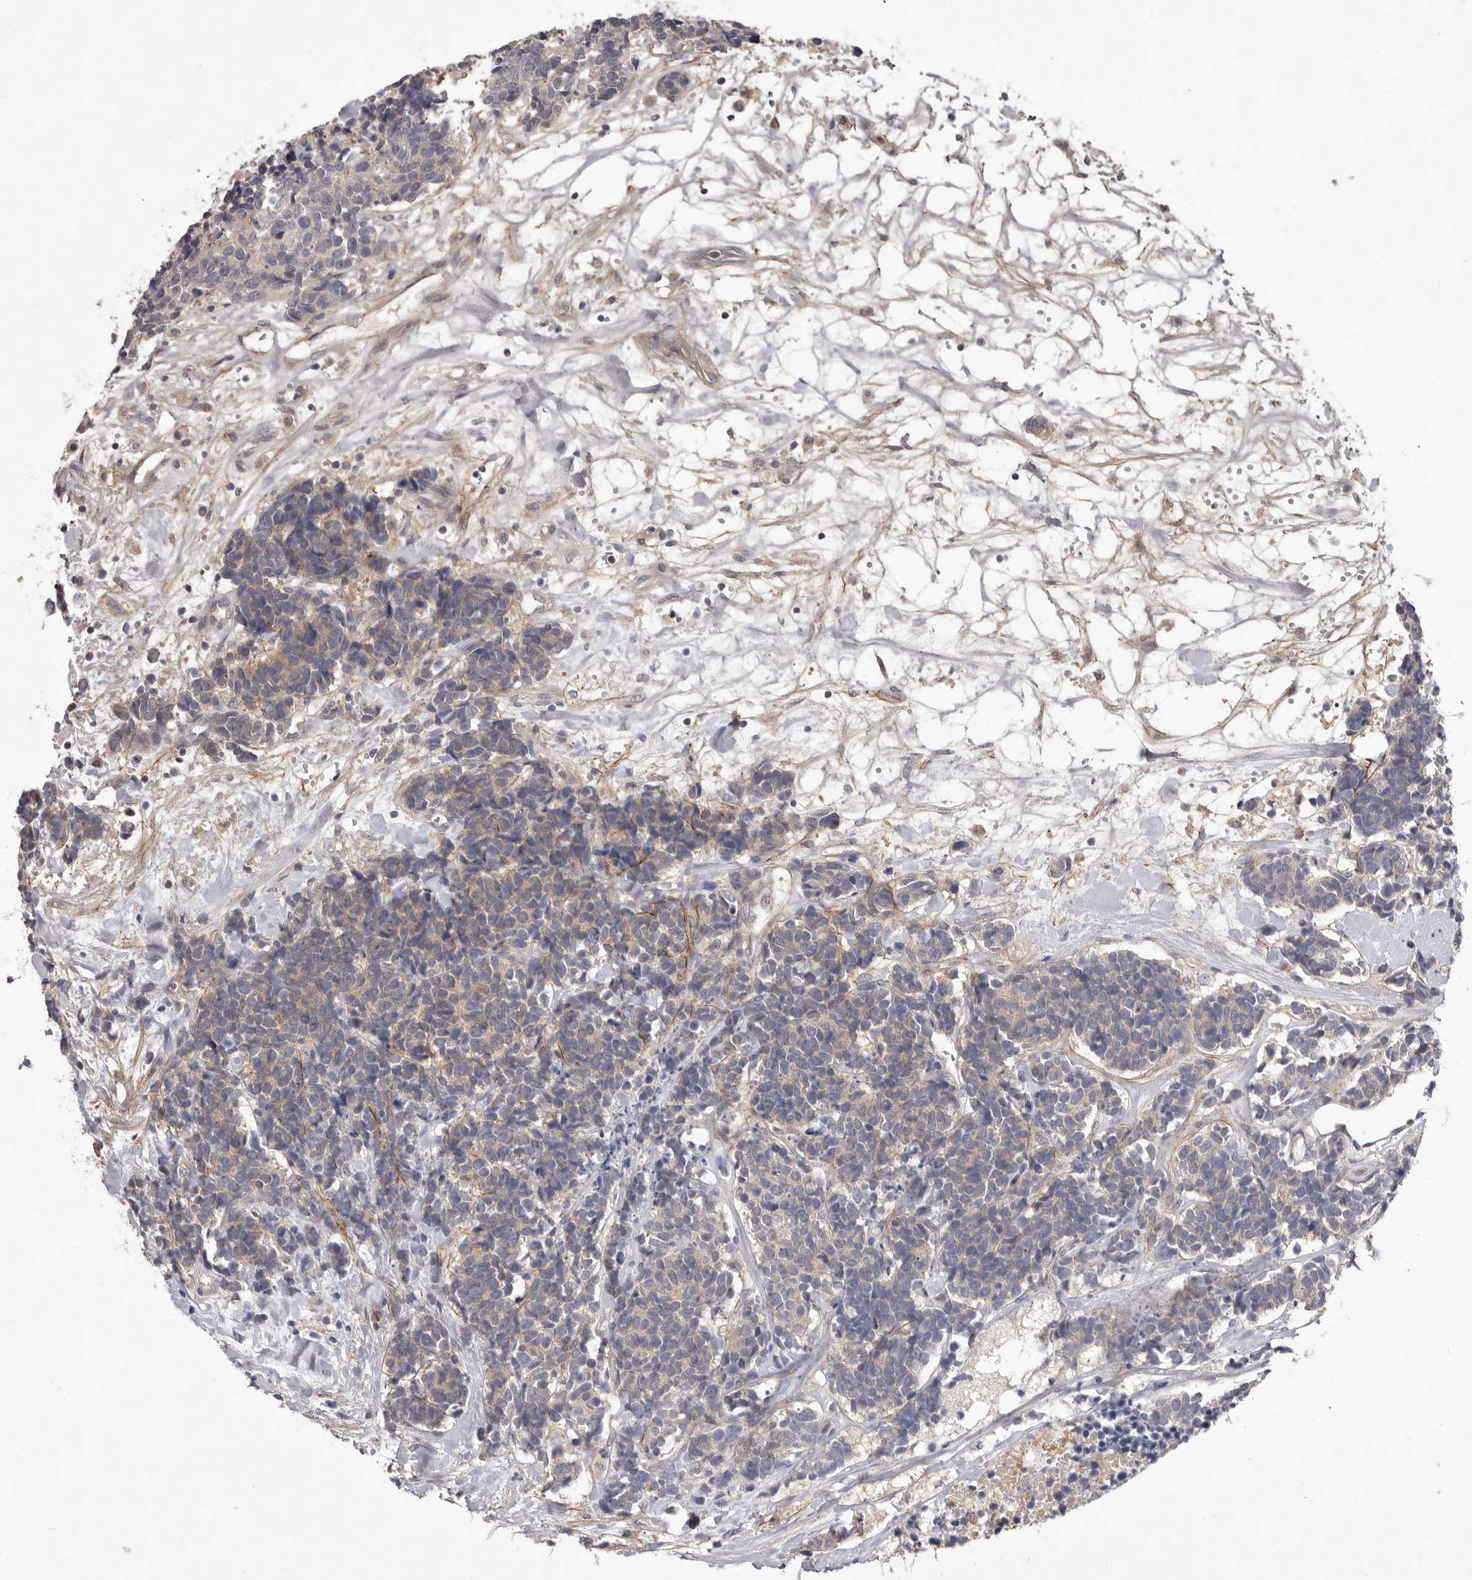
{"staining": {"intensity": "weak", "quantity": "<25%", "location": "cytoplasmic/membranous"}, "tissue": "carcinoid", "cell_type": "Tumor cells", "image_type": "cancer", "snomed": [{"axis": "morphology", "description": "Carcinoma, NOS"}, {"axis": "morphology", "description": "Carcinoid, malignant, NOS"}, {"axis": "topography", "description": "Urinary bladder"}], "caption": "Human carcinoid stained for a protein using immunohistochemistry (IHC) displays no staining in tumor cells.", "gene": "HBS1L", "patient": {"sex": "male", "age": 57}}